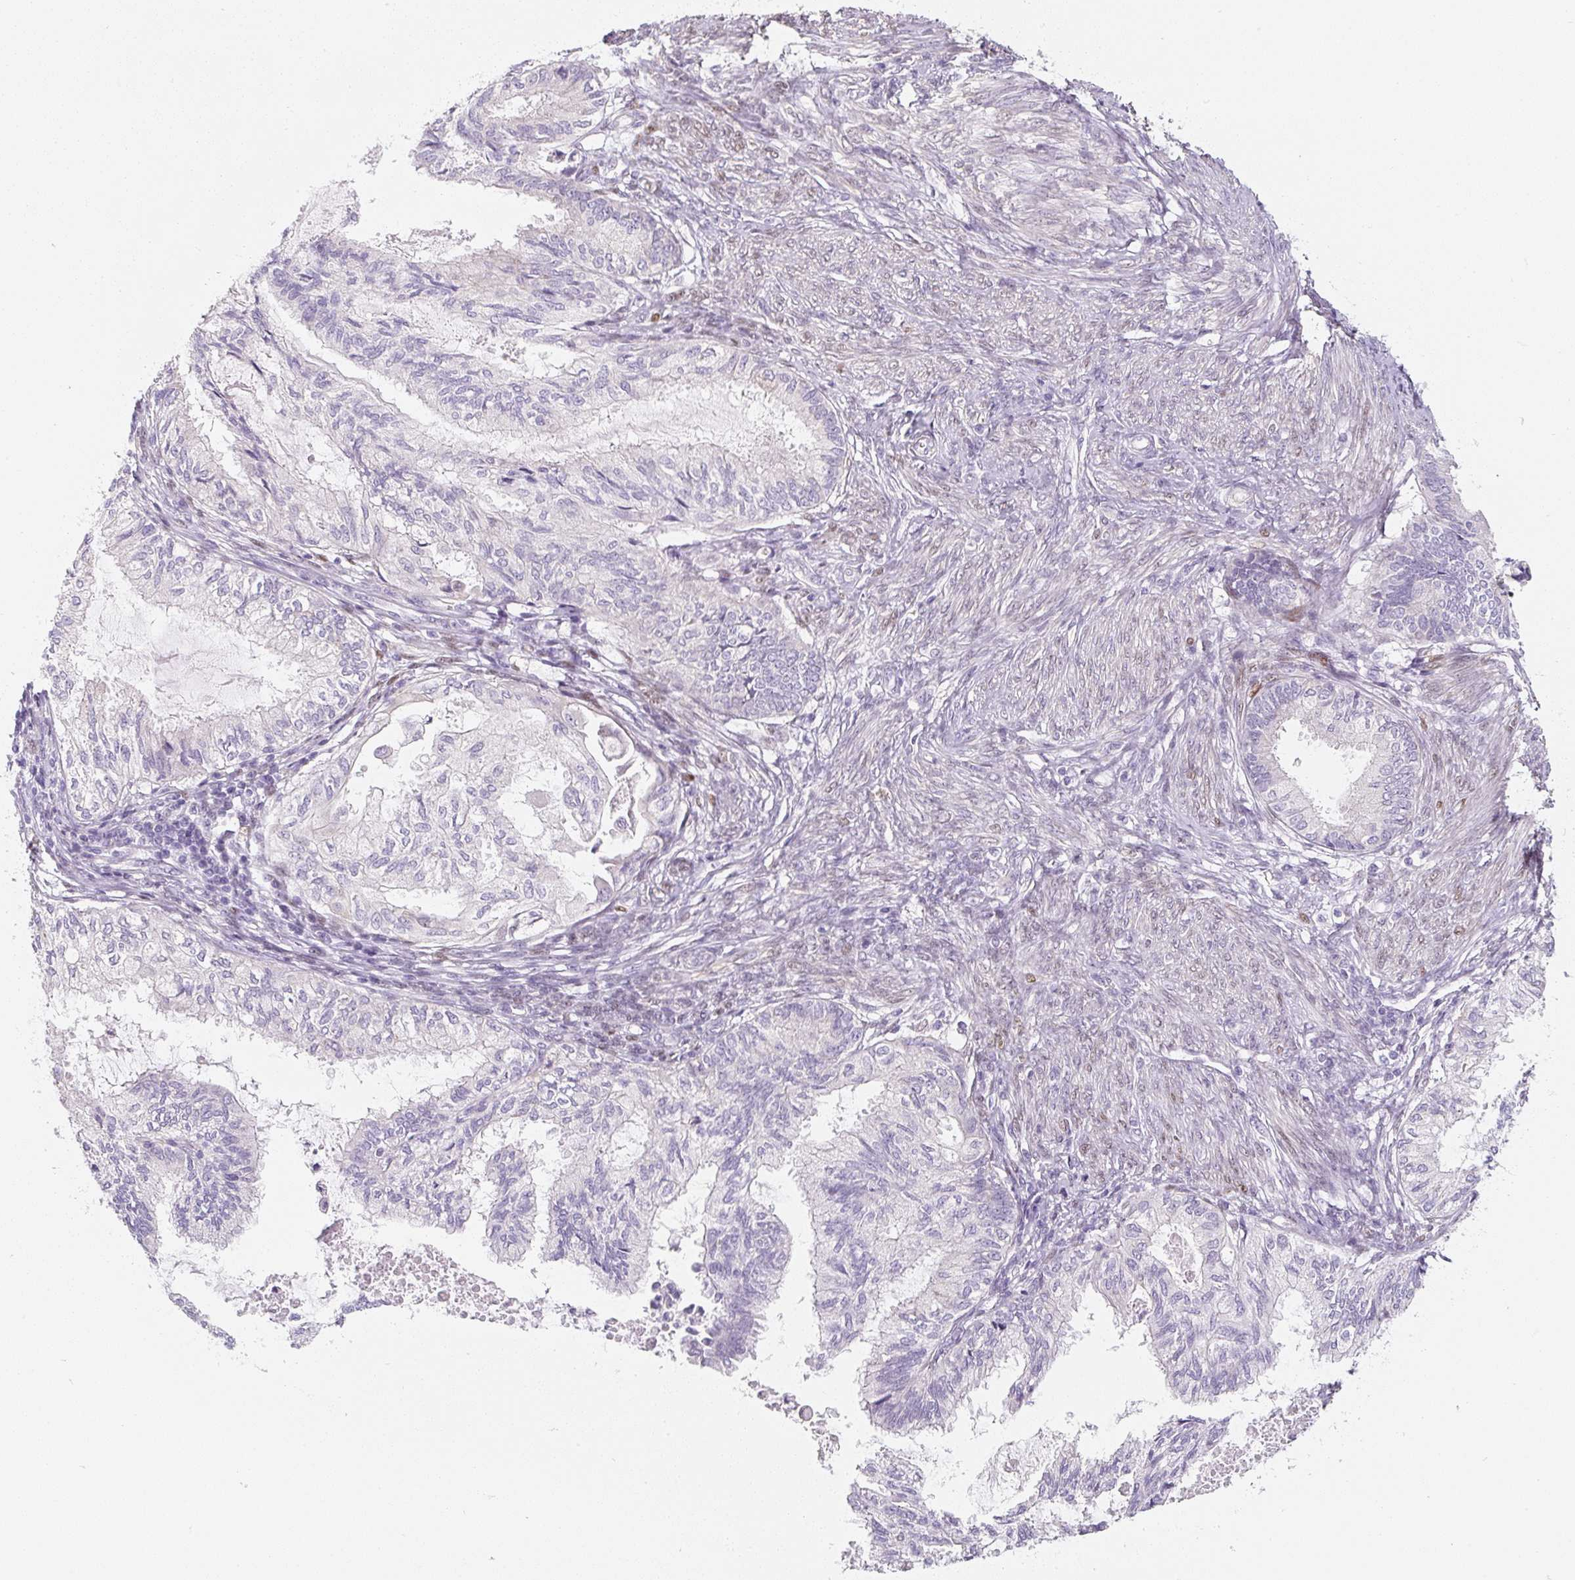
{"staining": {"intensity": "negative", "quantity": "none", "location": "none"}, "tissue": "cervical cancer", "cell_type": "Tumor cells", "image_type": "cancer", "snomed": [{"axis": "morphology", "description": "Normal tissue, NOS"}, {"axis": "morphology", "description": "Adenocarcinoma, NOS"}, {"axis": "topography", "description": "Cervix"}, {"axis": "topography", "description": "Endometrium"}], "caption": "DAB immunohistochemical staining of cervical cancer reveals no significant staining in tumor cells.", "gene": "PWWP3B", "patient": {"sex": "female", "age": 86}}